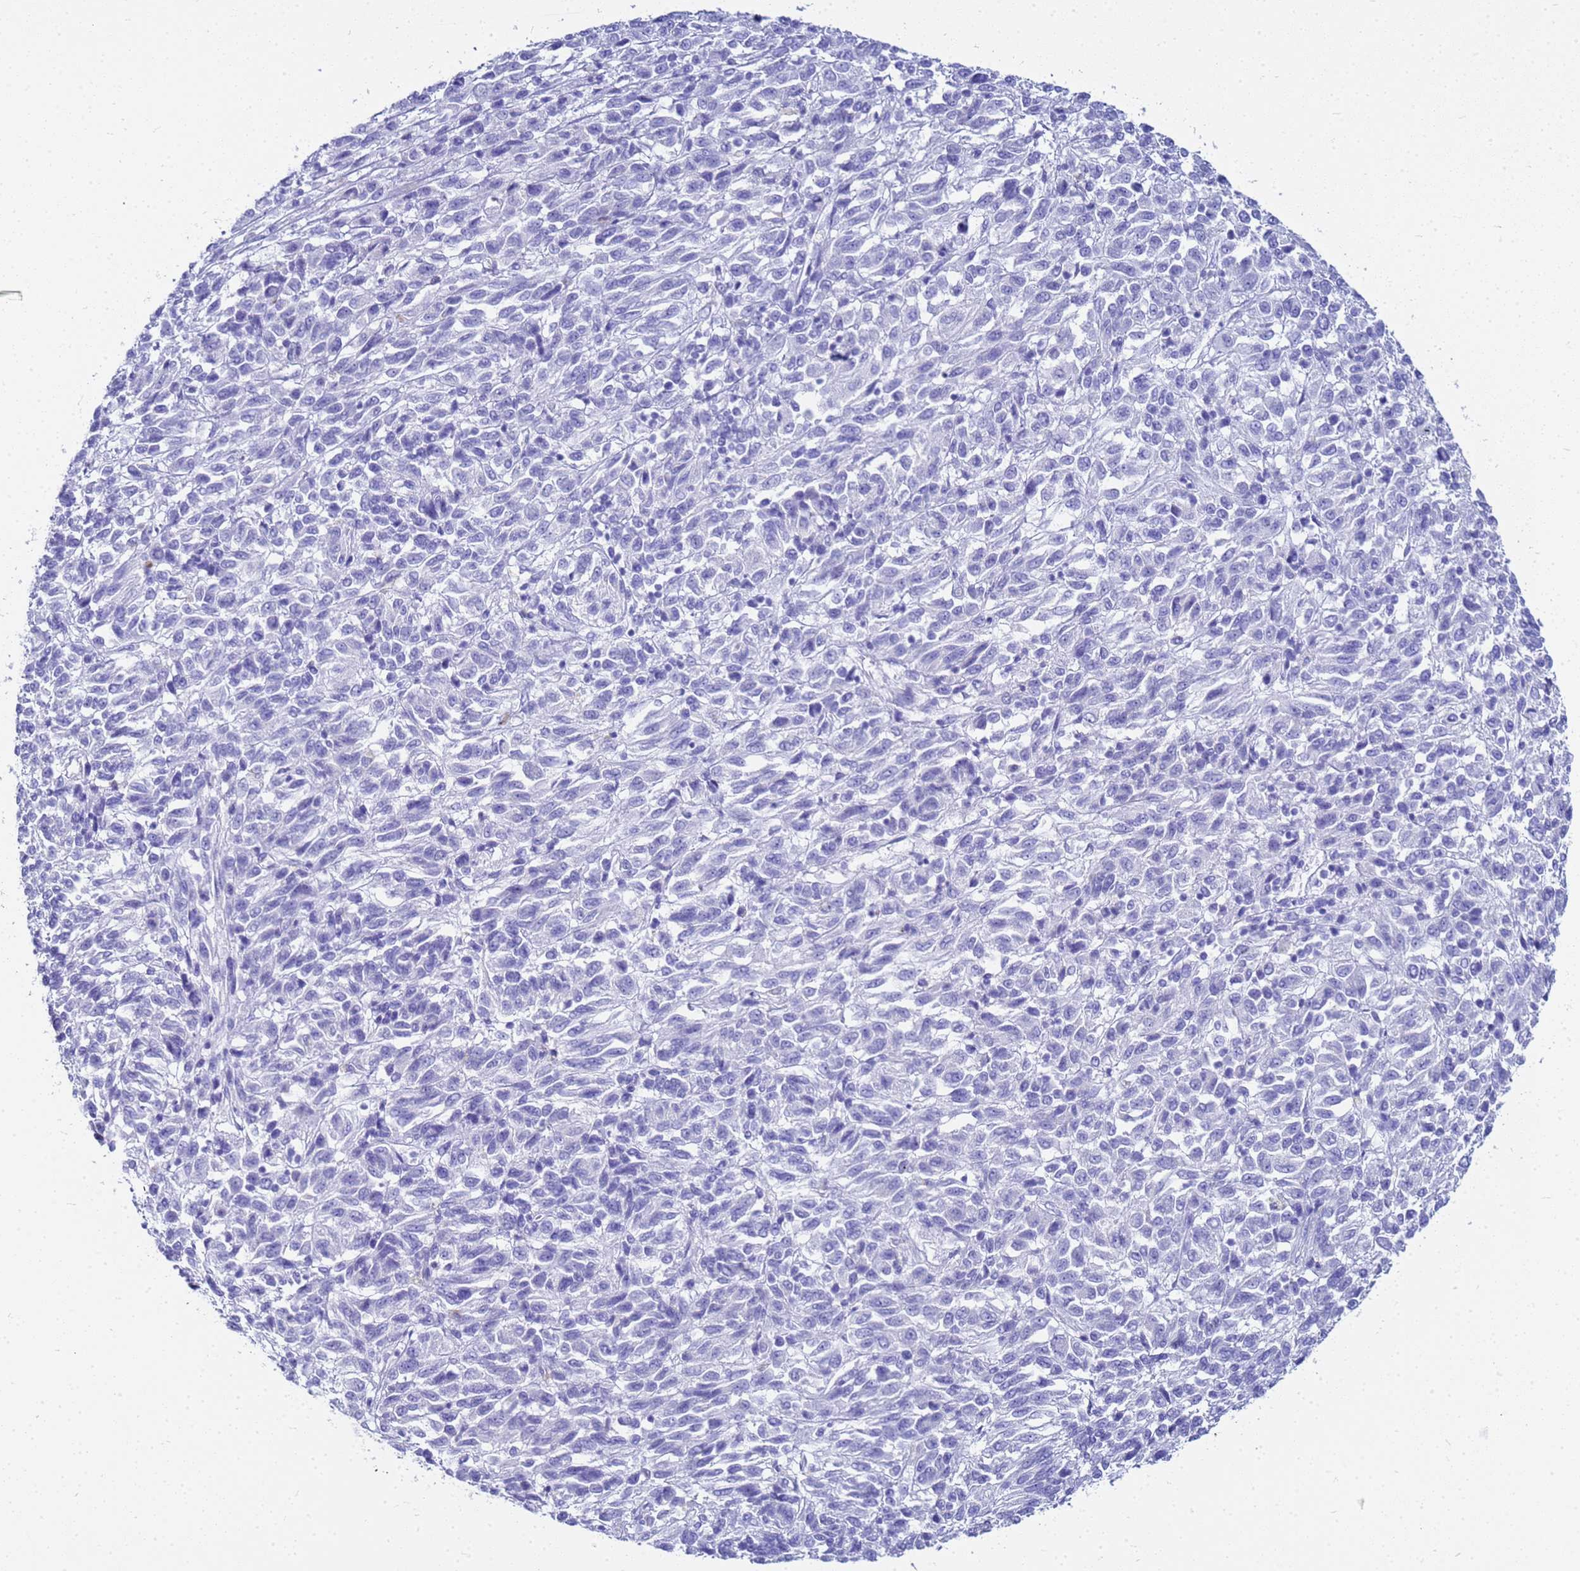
{"staining": {"intensity": "negative", "quantity": "none", "location": "none"}, "tissue": "melanoma", "cell_type": "Tumor cells", "image_type": "cancer", "snomed": [{"axis": "morphology", "description": "Malignant melanoma, Metastatic site"}, {"axis": "topography", "description": "Lung"}], "caption": "The histopathology image exhibits no staining of tumor cells in melanoma.", "gene": "CKB", "patient": {"sex": "male", "age": 64}}